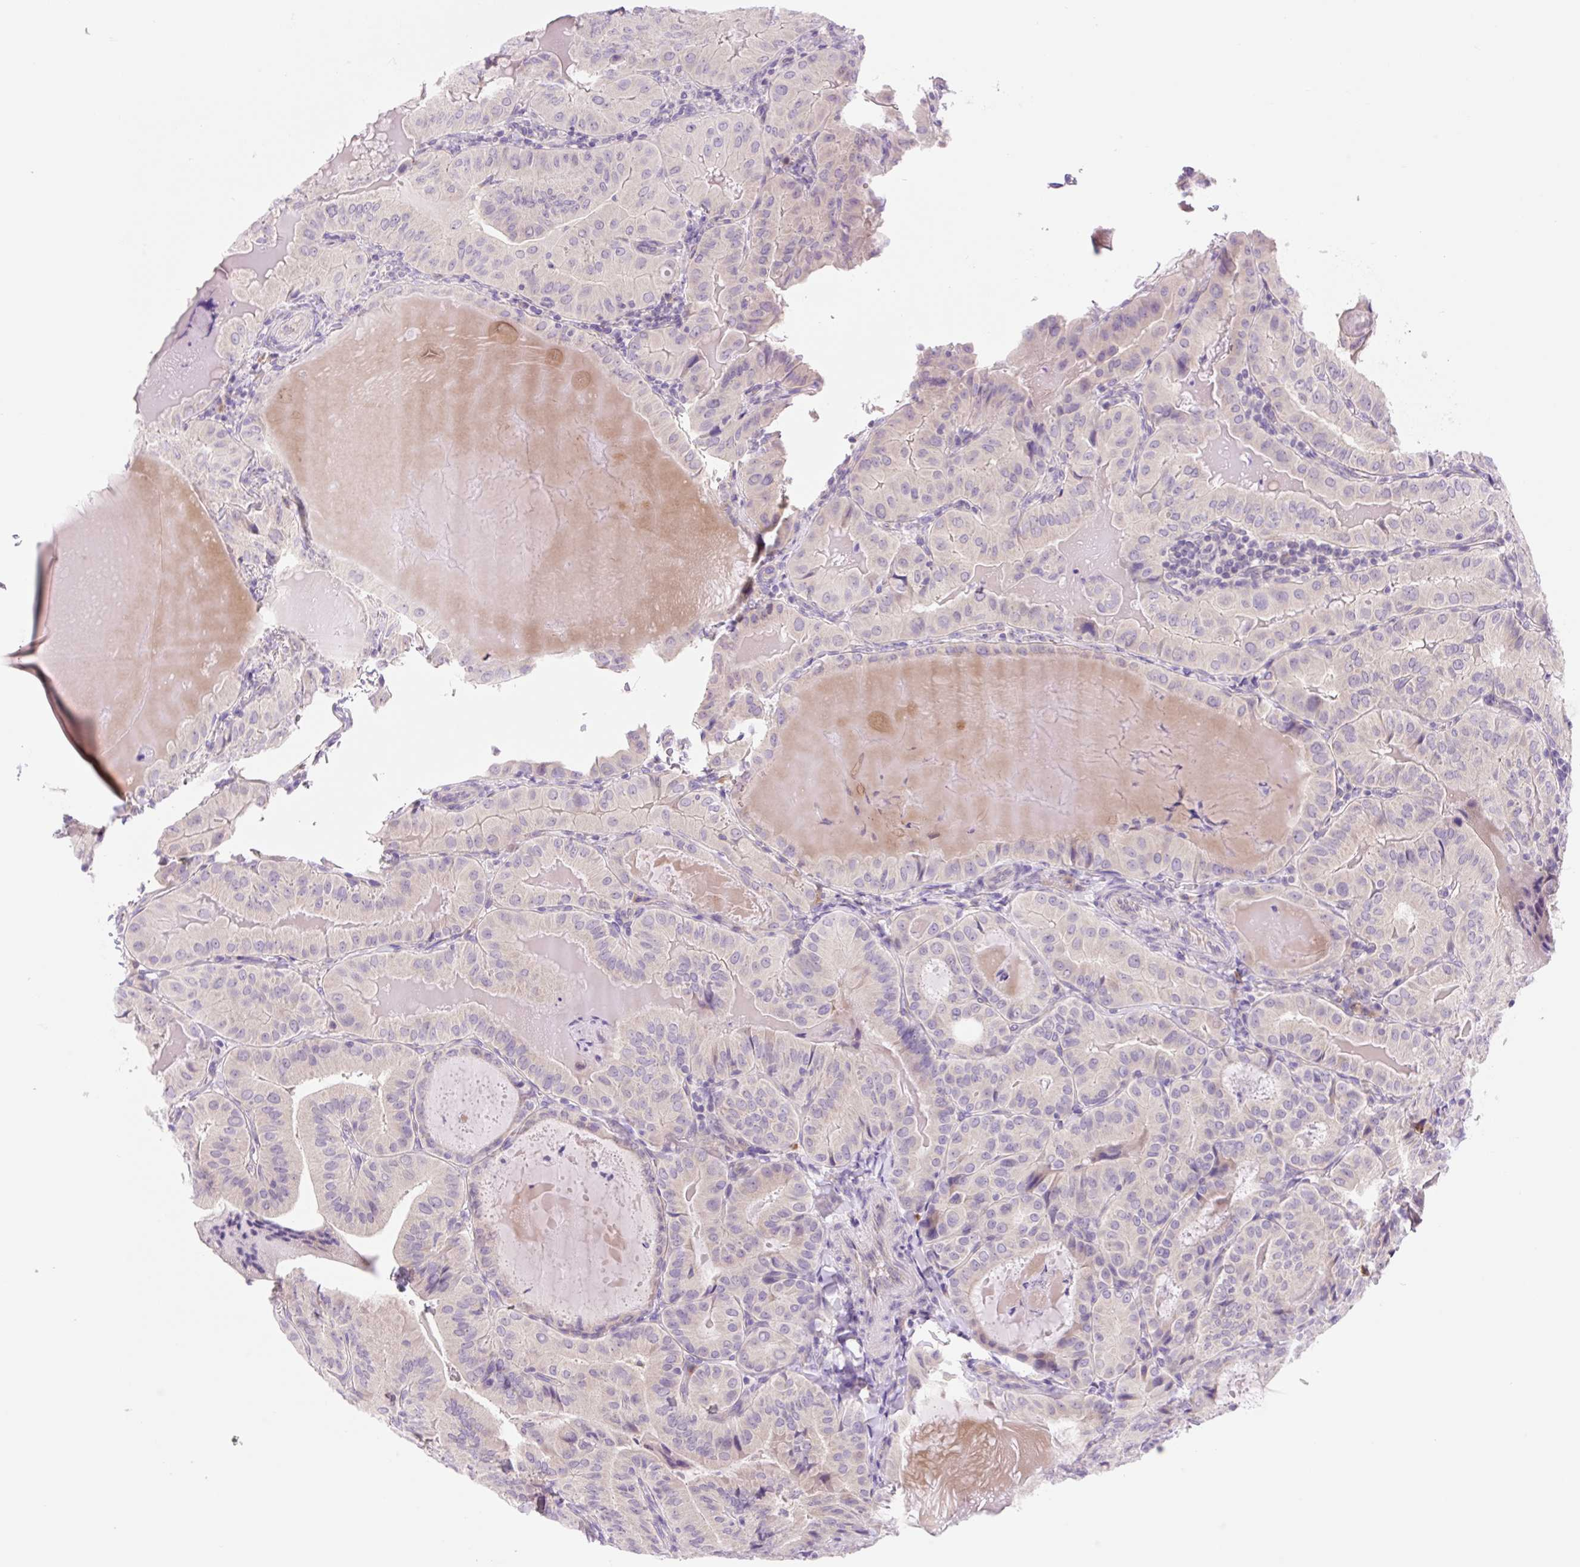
{"staining": {"intensity": "negative", "quantity": "none", "location": "none"}, "tissue": "thyroid cancer", "cell_type": "Tumor cells", "image_type": "cancer", "snomed": [{"axis": "morphology", "description": "Papillary adenocarcinoma, NOS"}, {"axis": "topography", "description": "Thyroid gland"}], "caption": "Thyroid cancer was stained to show a protein in brown. There is no significant staining in tumor cells.", "gene": "CELF6", "patient": {"sex": "female", "age": 68}}